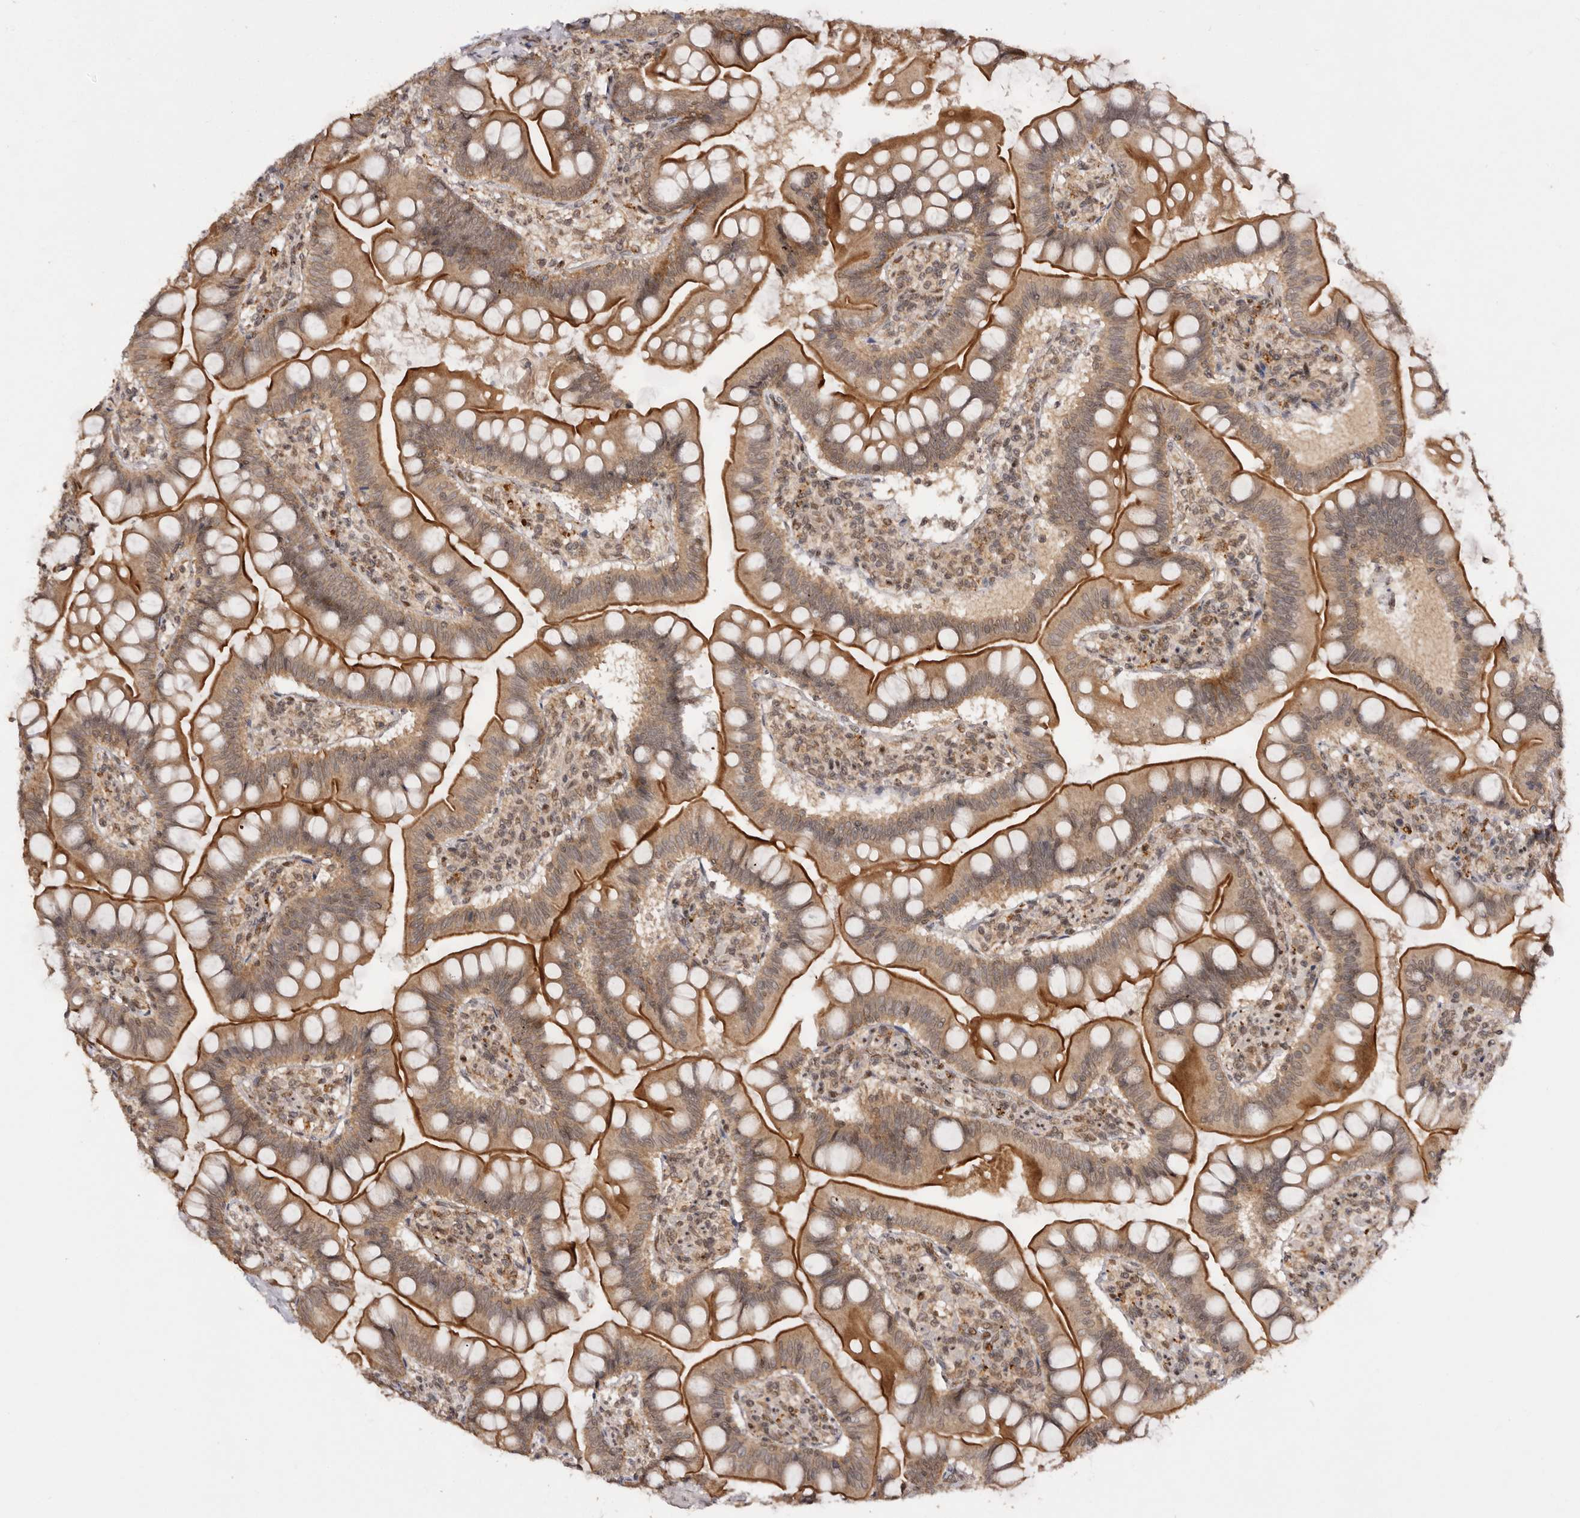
{"staining": {"intensity": "strong", "quantity": ">75%", "location": "cytoplasmic/membranous"}, "tissue": "small intestine", "cell_type": "Glandular cells", "image_type": "normal", "snomed": [{"axis": "morphology", "description": "Normal tissue, NOS"}, {"axis": "topography", "description": "Small intestine"}], "caption": "Immunohistochemical staining of normal human small intestine shows >75% levels of strong cytoplasmic/membranous protein staining in about >75% of glandular cells. Nuclei are stained in blue.", "gene": "TARS2", "patient": {"sex": "male", "age": 7}}